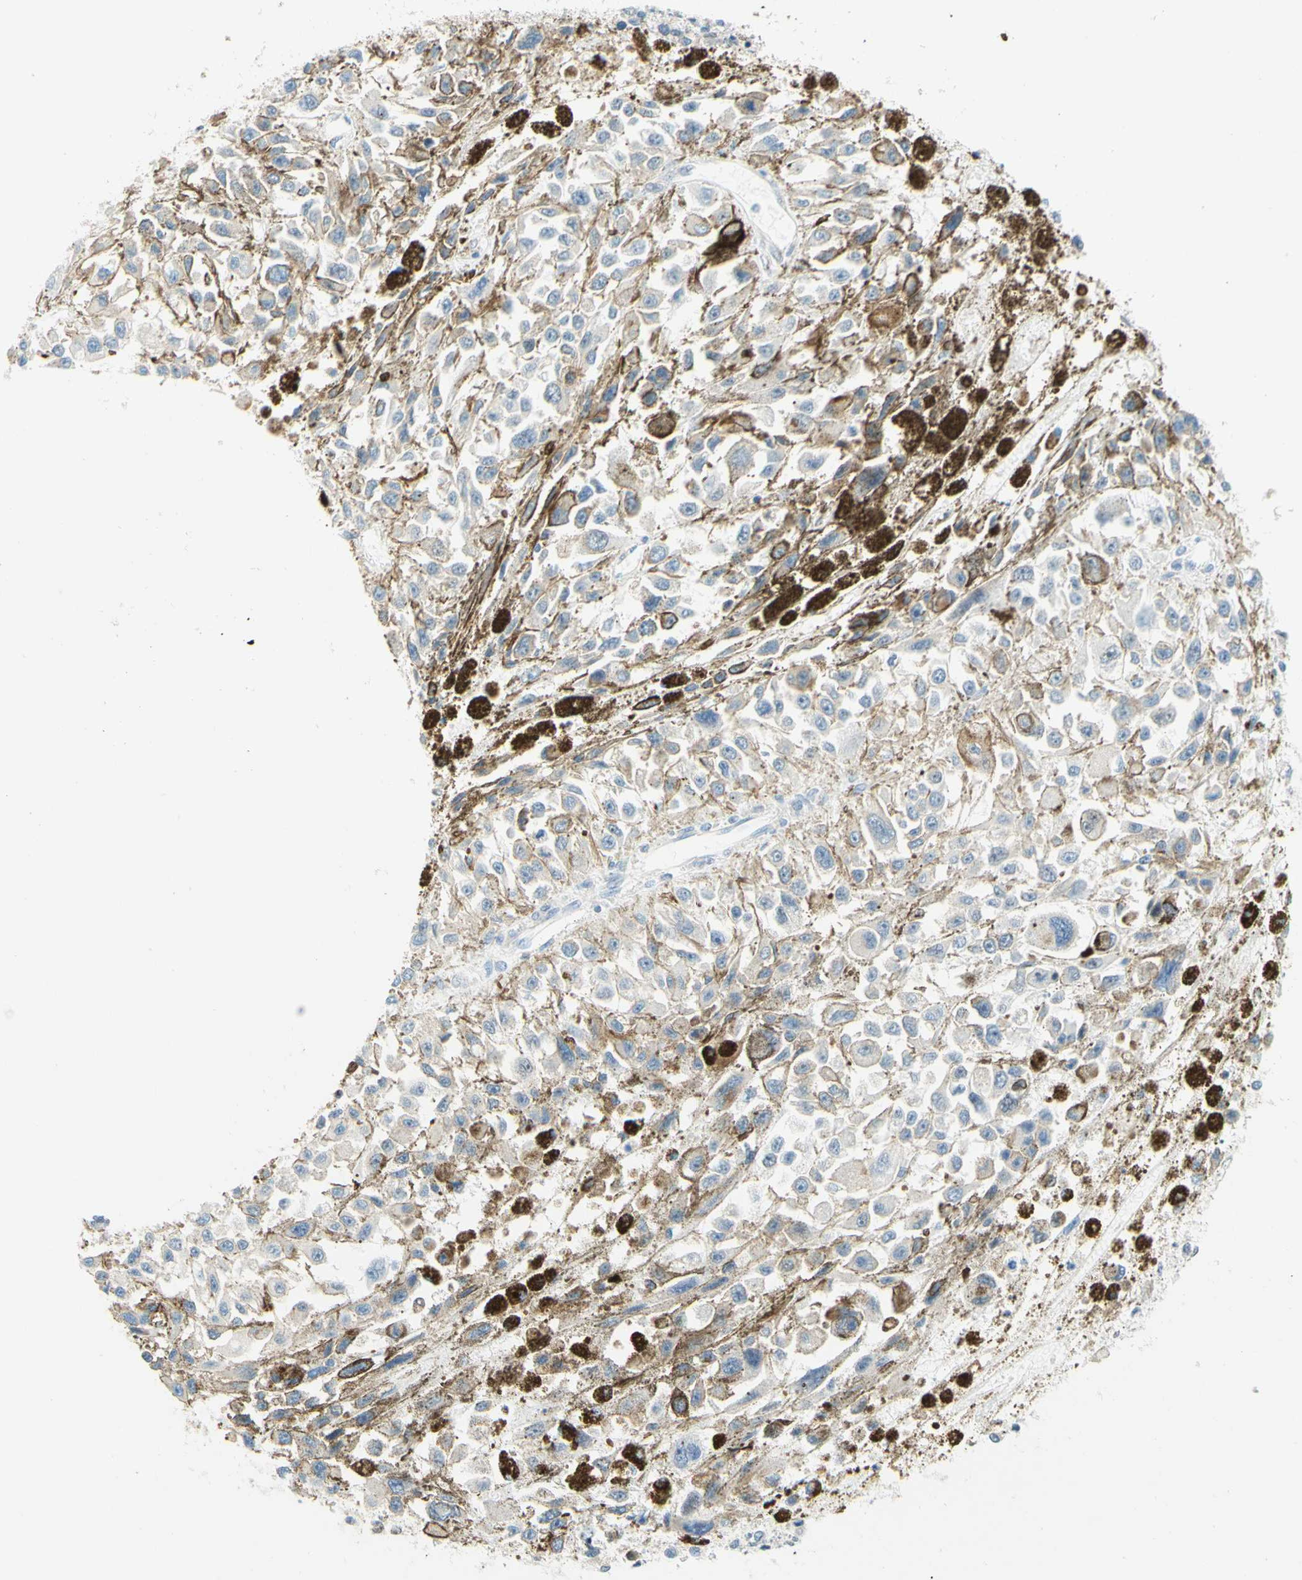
{"staining": {"intensity": "negative", "quantity": "none", "location": "none"}, "tissue": "melanoma", "cell_type": "Tumor cells", "image_type": "cancer", "snomed": [{"axis": "morphology", "description": "Malignant melanoma, Metastatic site"}, {"axis": "topography", "description": "Lymph node"}], "caption": "This micrograph is of malignant melanoma (metastatic site) stained with immunohistochemistry (IHC) to label a protein in brown with the nuclei are counter-stained blue. There is no expression in tumor cells.", "gene": "ENTREP2", "patient": {"sex": "male", "age": 59}}